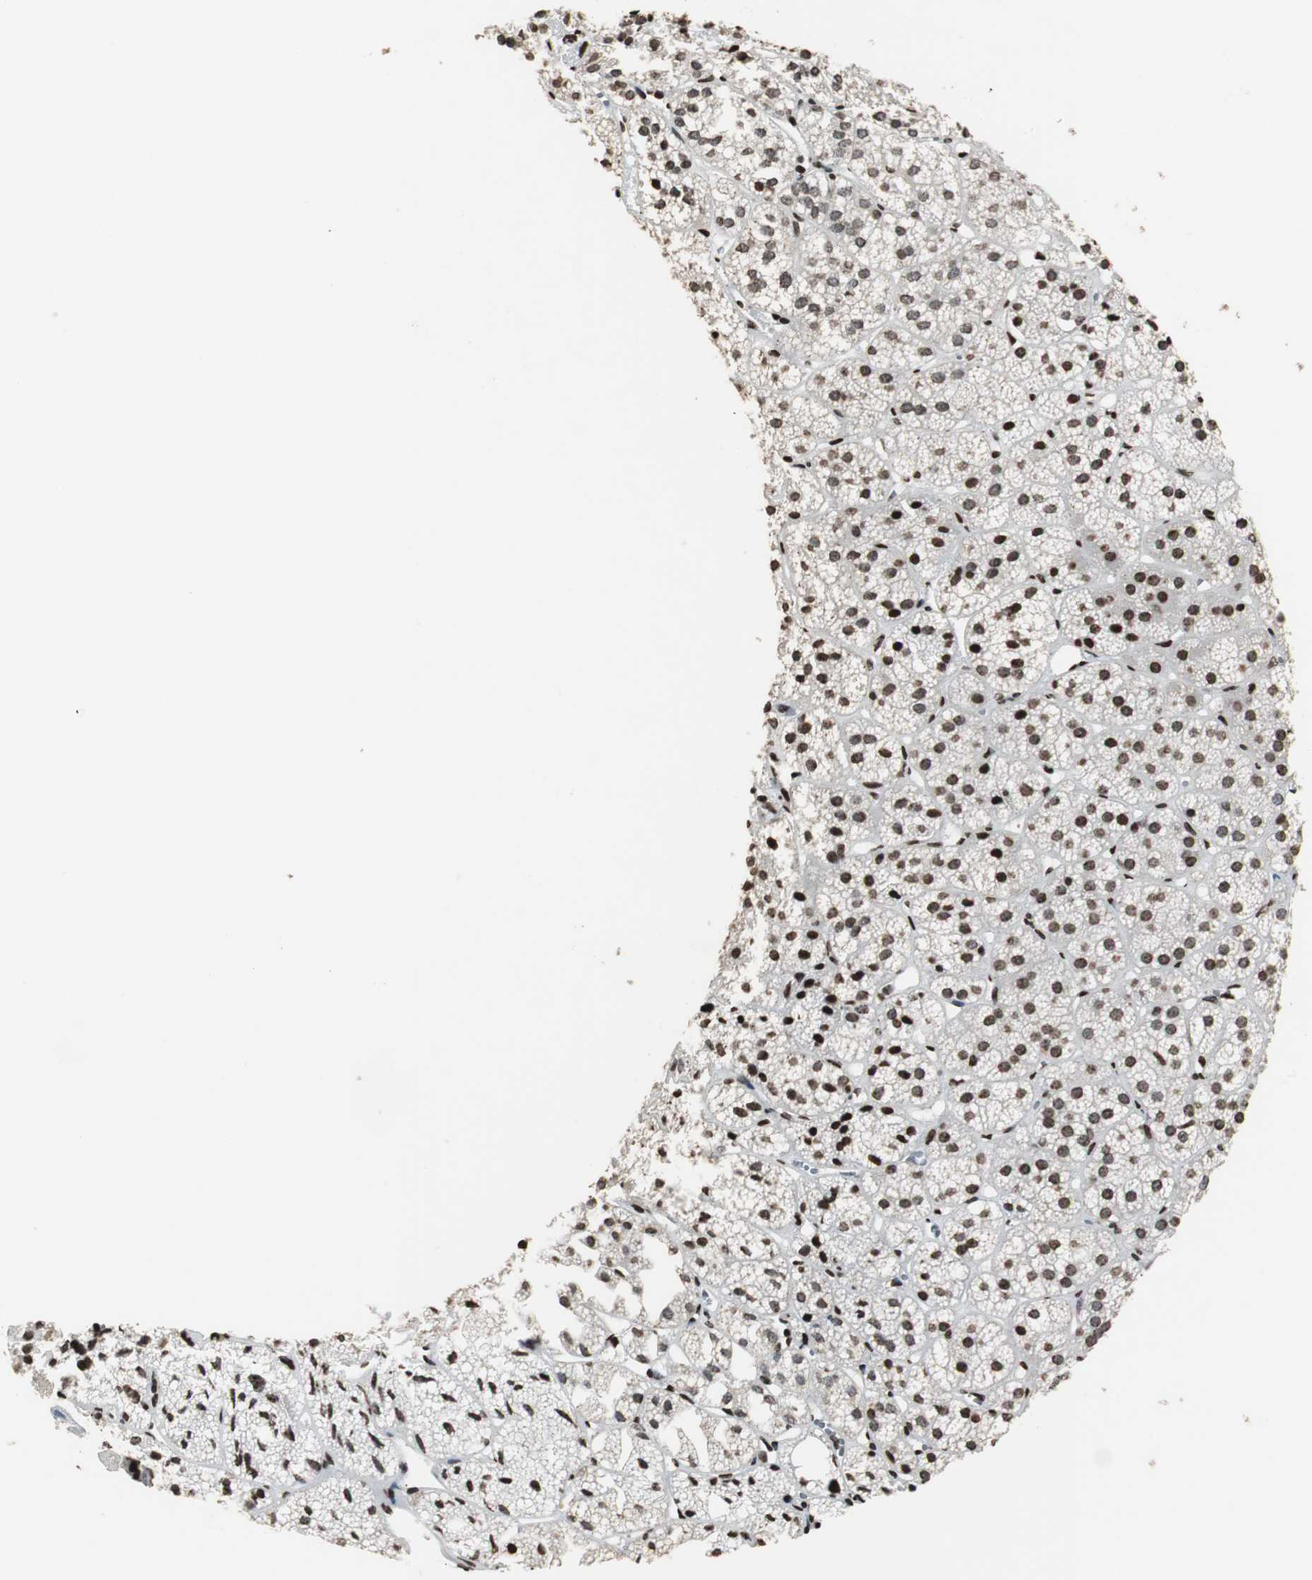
{"staining": {"intensity": "strong", "quantity": ">75%", "location": "nuclear"}, "tissue": "adrenal gland", "cell_type": "Glandular cells", "image_type": "normal", "snomed": [{"axis": "morphology", "description": "Normal tissue, NOS"}, {"axis": "topography", "description": "Adrenal gland"}], "caption": "Immunohistochemistry (IHC) (DAB (3,3'-diaminobenzidine)) staining of normal human adrenal gland displays strong nuclear protein expression in approximately >75% of glandular cells.", "gene": "PAXIP1", "patient": {"sex": "female", "age": 71}}